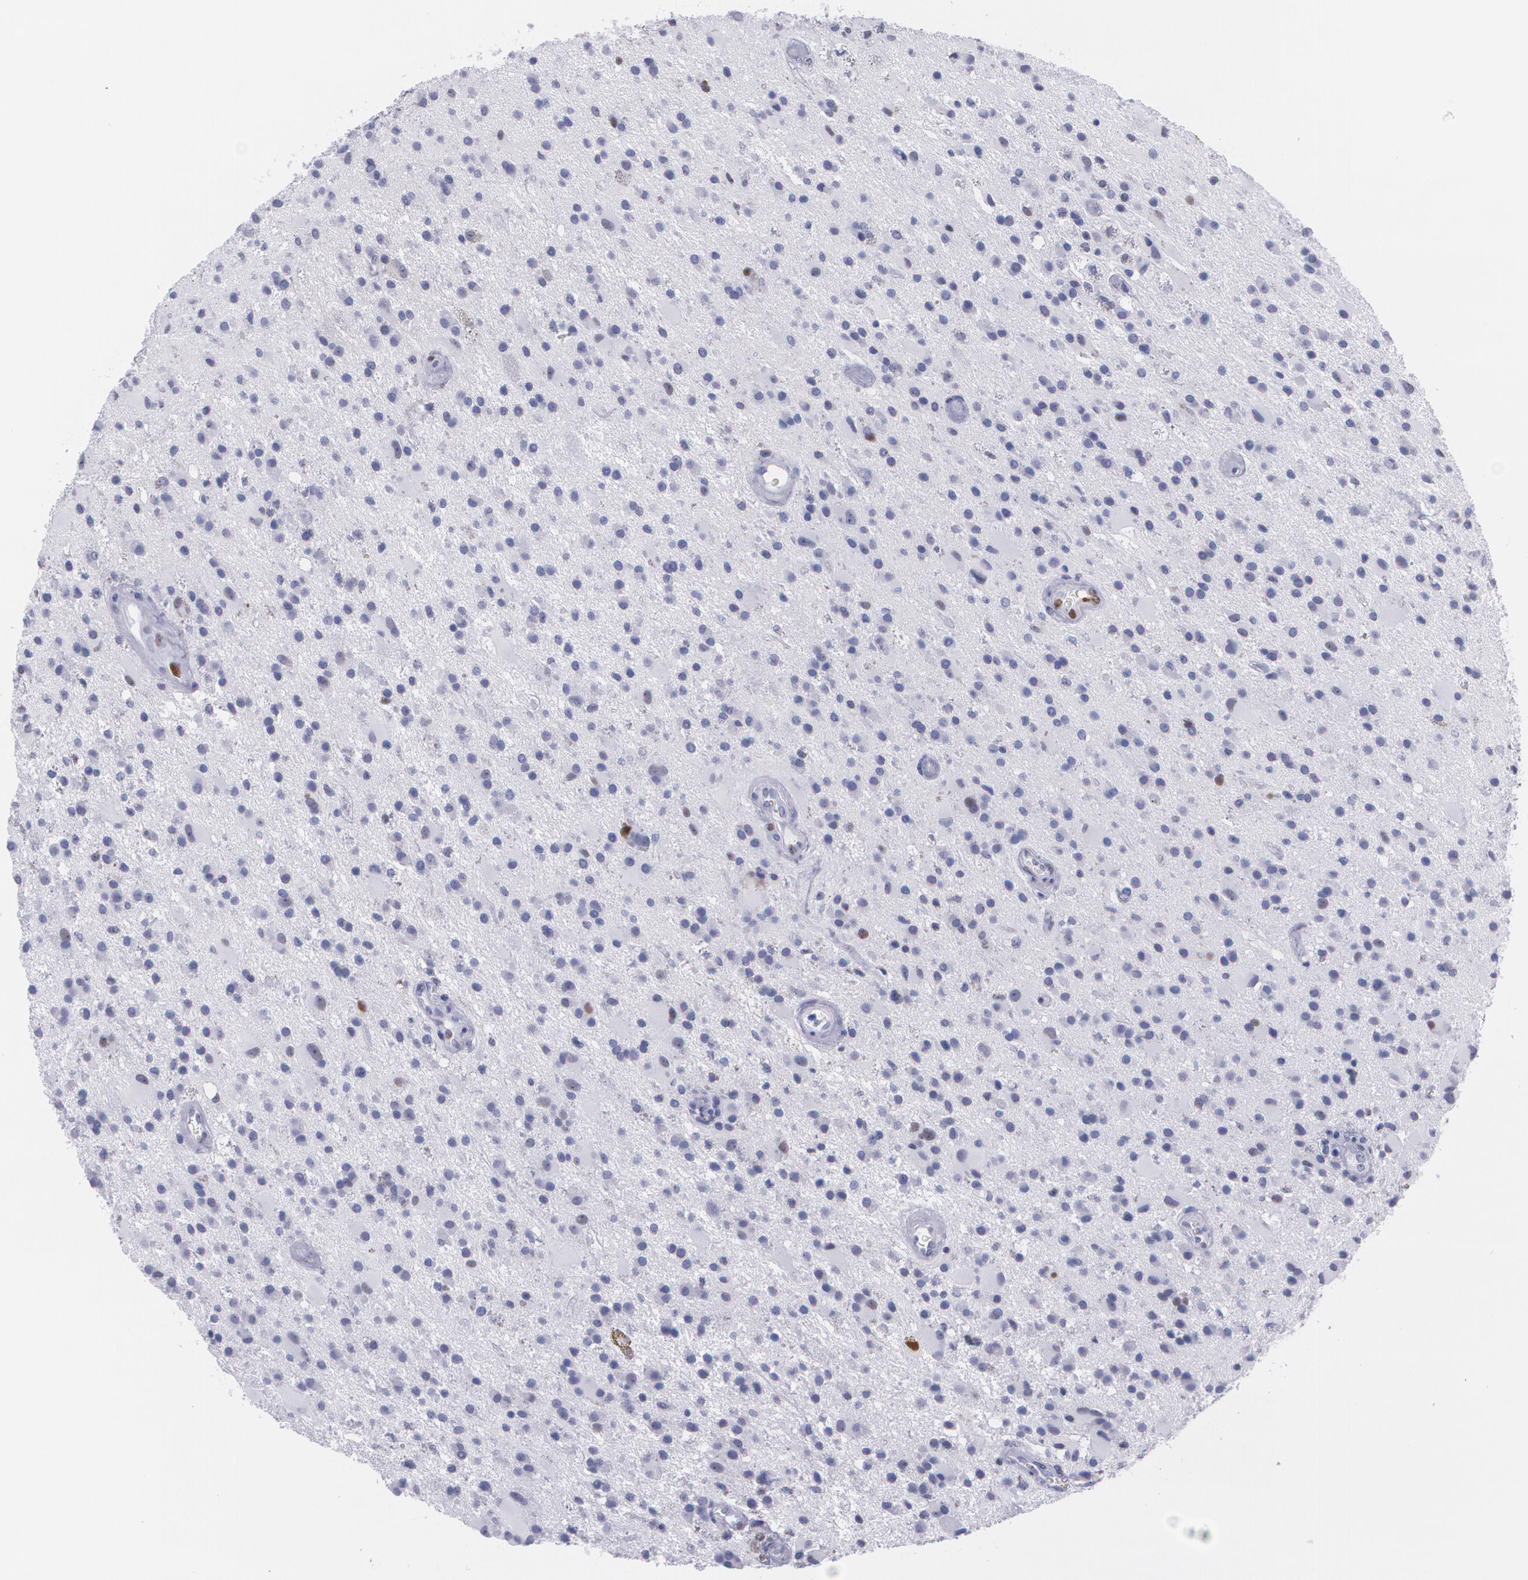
{"staining": {"intensity": "negative", "quantity": "none", "location": "none"}, "tissue": "glioma", "cell_type": "Tumor cells", "image_type": "cancer", "snomed": [{"axis": "morphology", "description": "Glioma, malignant, Low grade"}, {"axis": "topography", "description": "Brain"}], "caption": "Protein analysis of glioma demonstrates no significant staining in tumor cells.", "gene": "TP53", "patient": {"sex": "male", "age": 58}}